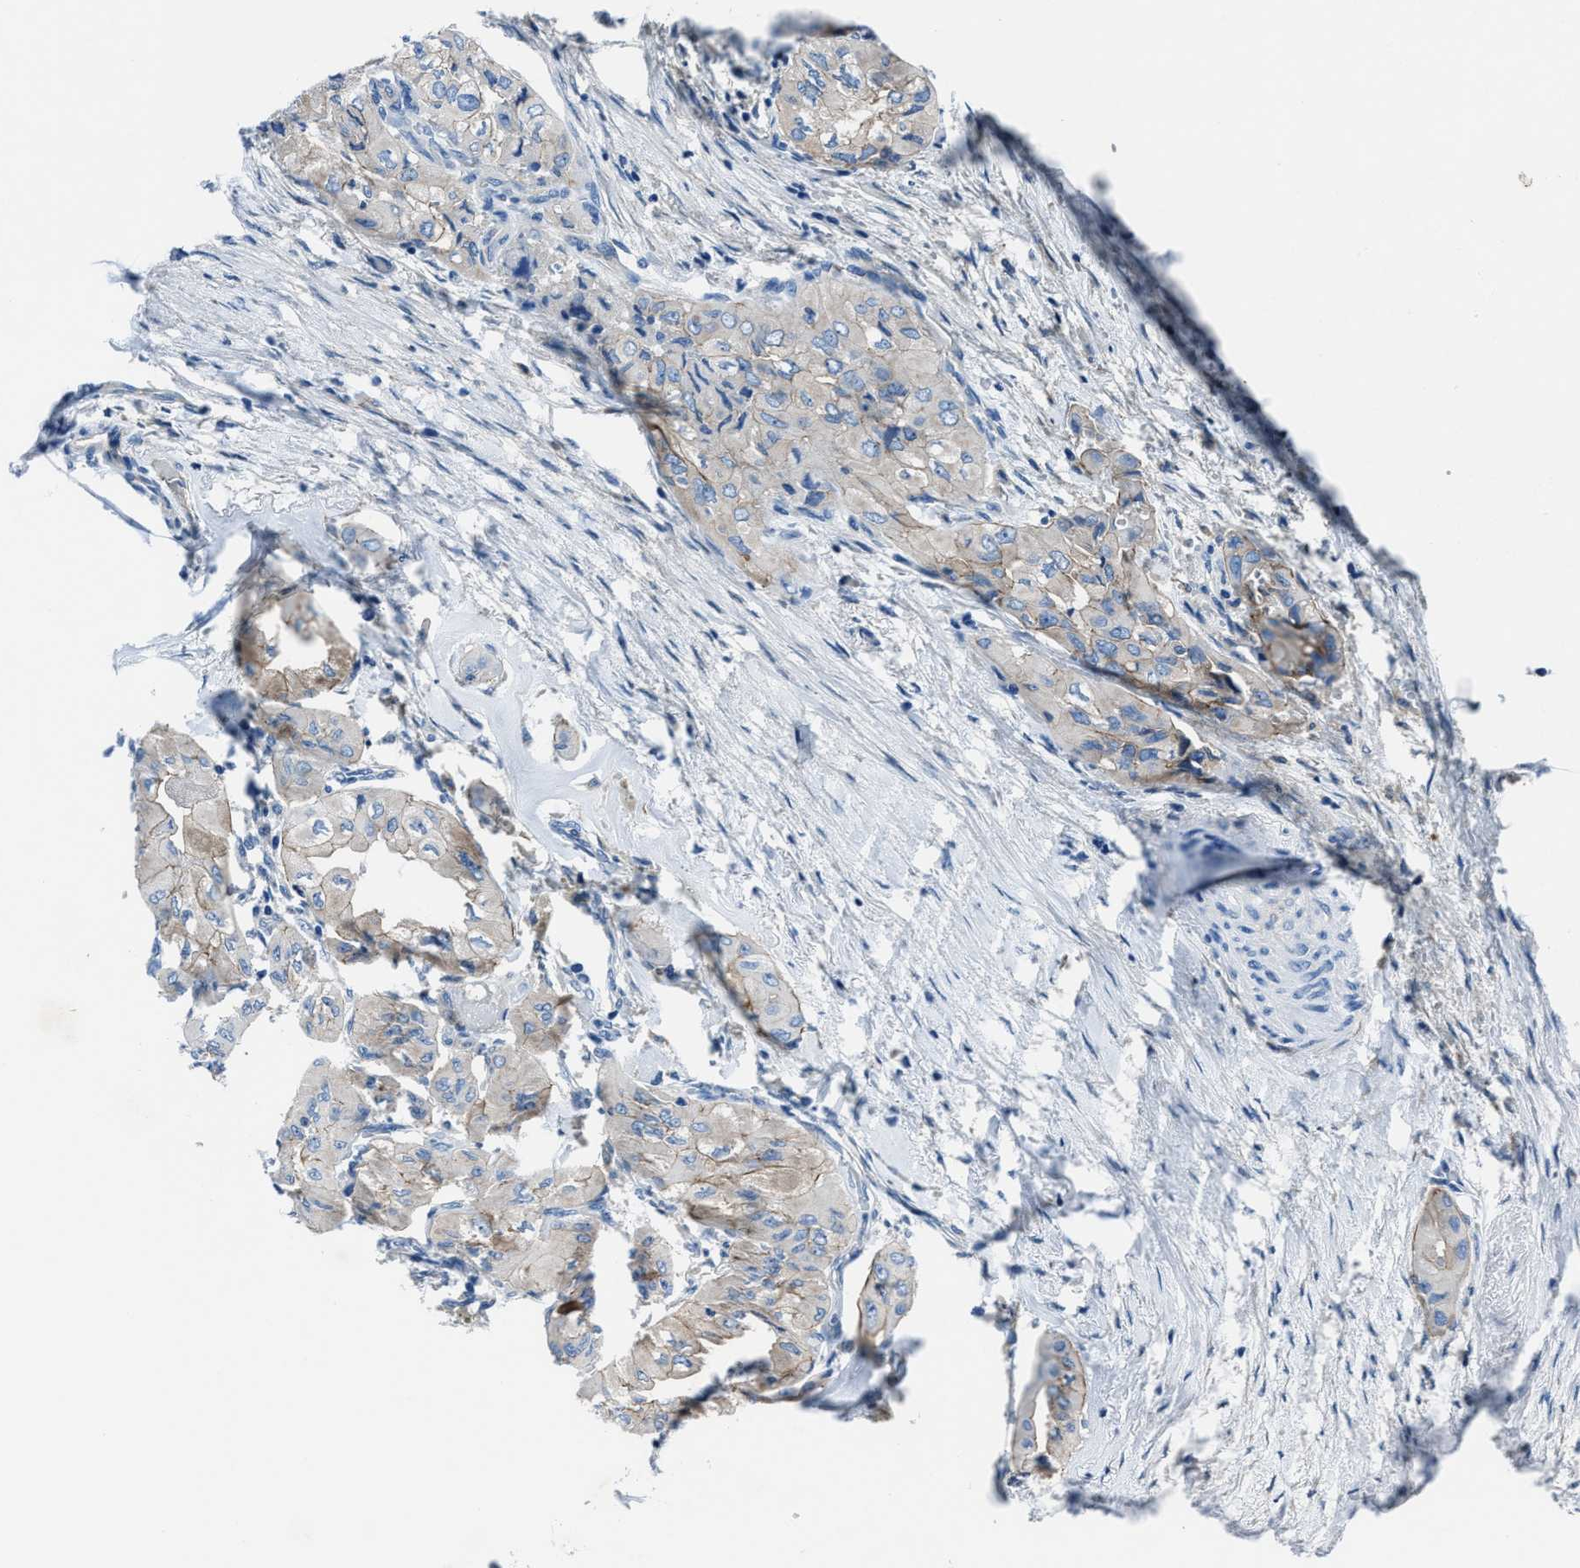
{"staining": {"intensity": "weak", "quantity": "<25%", "location": "cytoplasmic/membranous"}, "tissue": "thyroid cancer", "cell_type": "Tumor cells", "image_type": "cancer", "snomed": [{"axis": "morphology", "description": "Papillary adenocarcinoma, NOS"}, {"axis": "topography", "description": "Thyroid gland"}], "caption": "IHC of thyroid cancer (papillary adenocarcinoma) reveals no positivity in tumor cells.", "gene": "LMO7", "patient": {"sex": "female", "age": 59}}